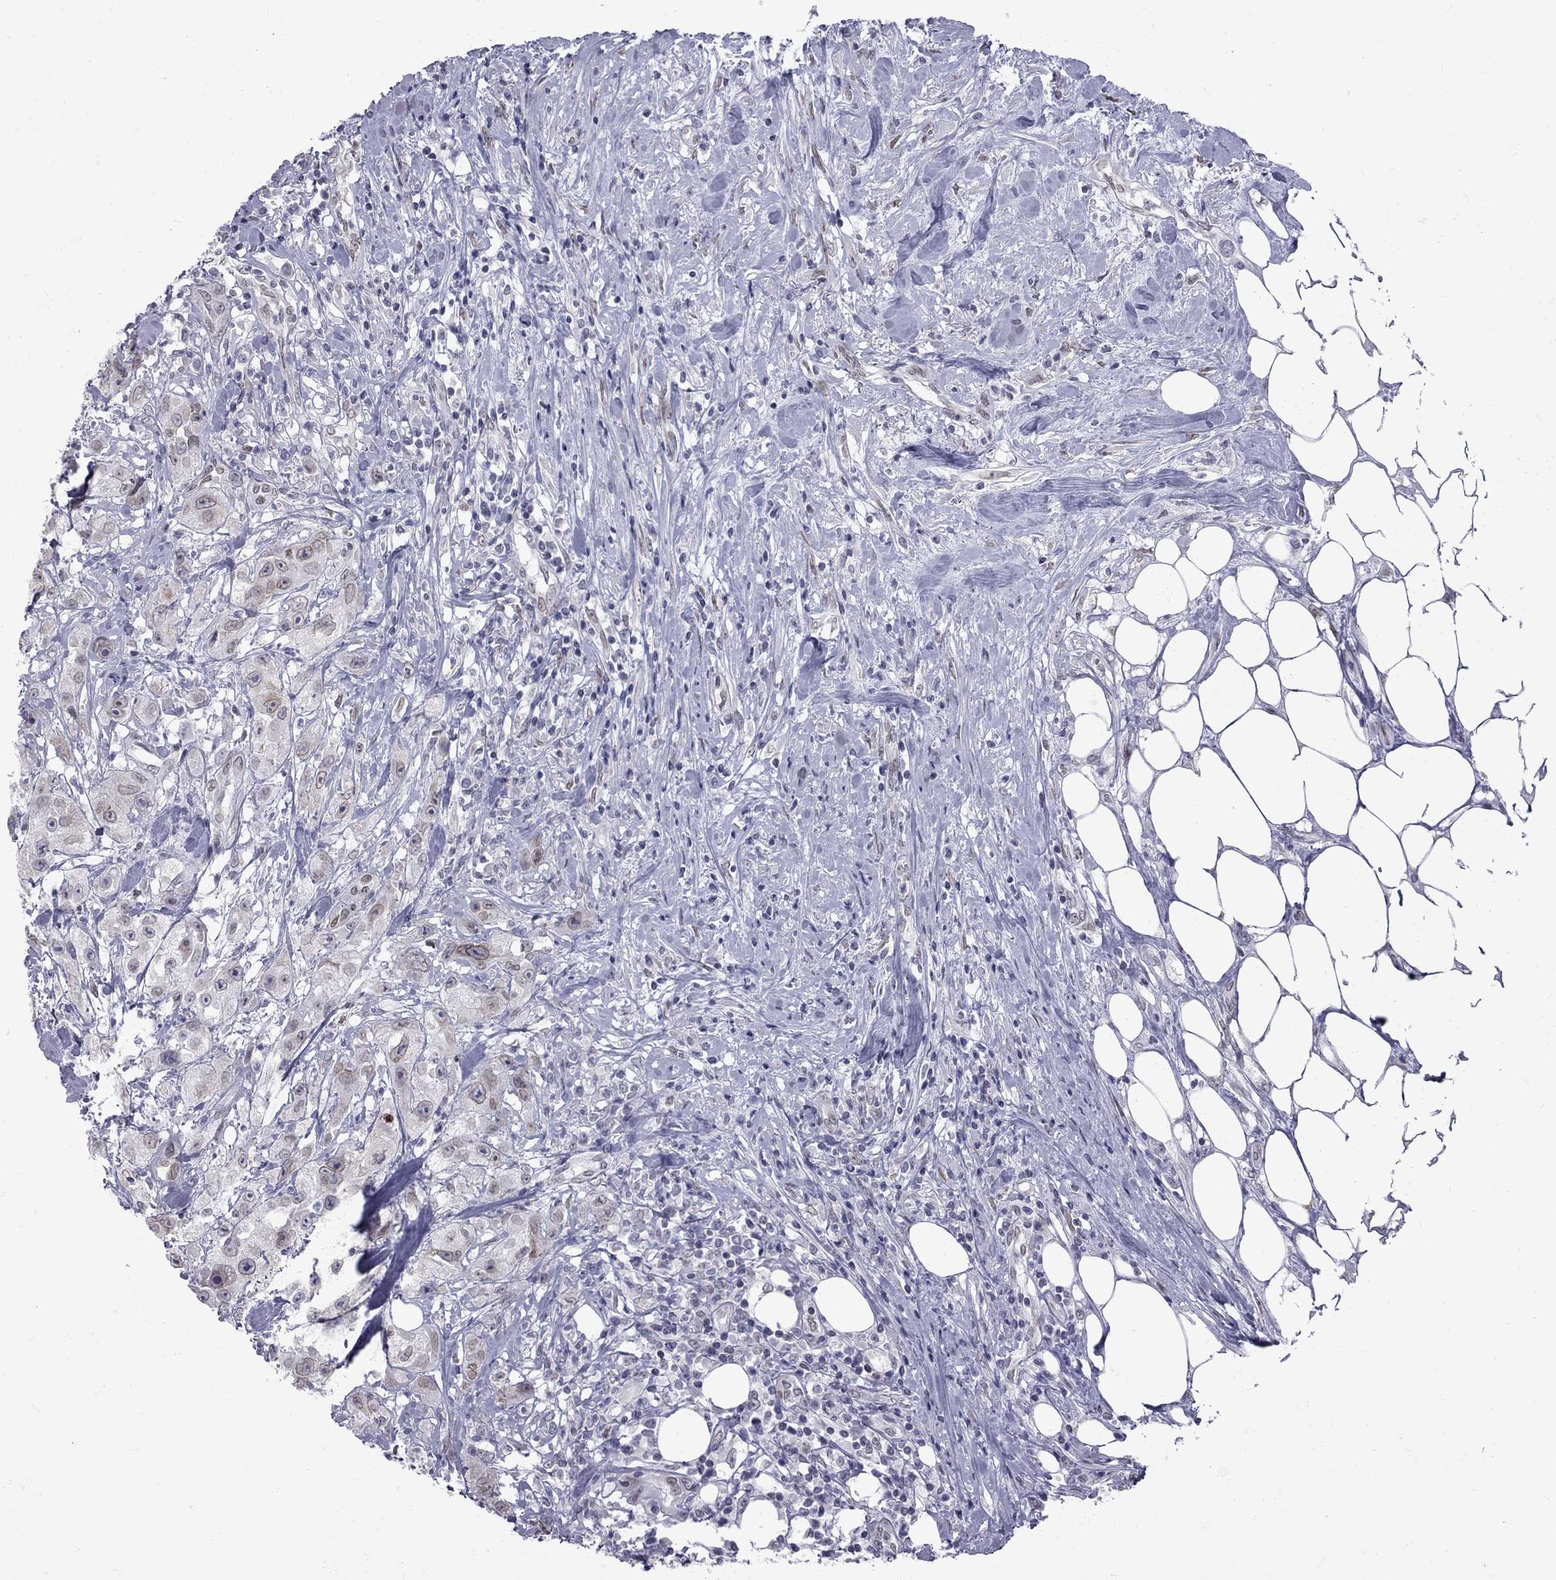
{"staining": {"intensity": "weak", "quantity": "<25%", "location": "nuclear"}, "tissue": "urothelial cancer", "cell_type": "Tumor cells", "image_type": "cancer", "snomed": [{"axis": "morphology", "description": "Urothelial carcinoma, High grade"}, {"axis": "topography", "description": "Urinary bladder"}], "caption": "The immunohistochemistry micrograph has no significant staining in tumor cells of urothelial cancer tissue.", "gene": "CLTCL1", "patient": {"sex": "male", "age": 79}}